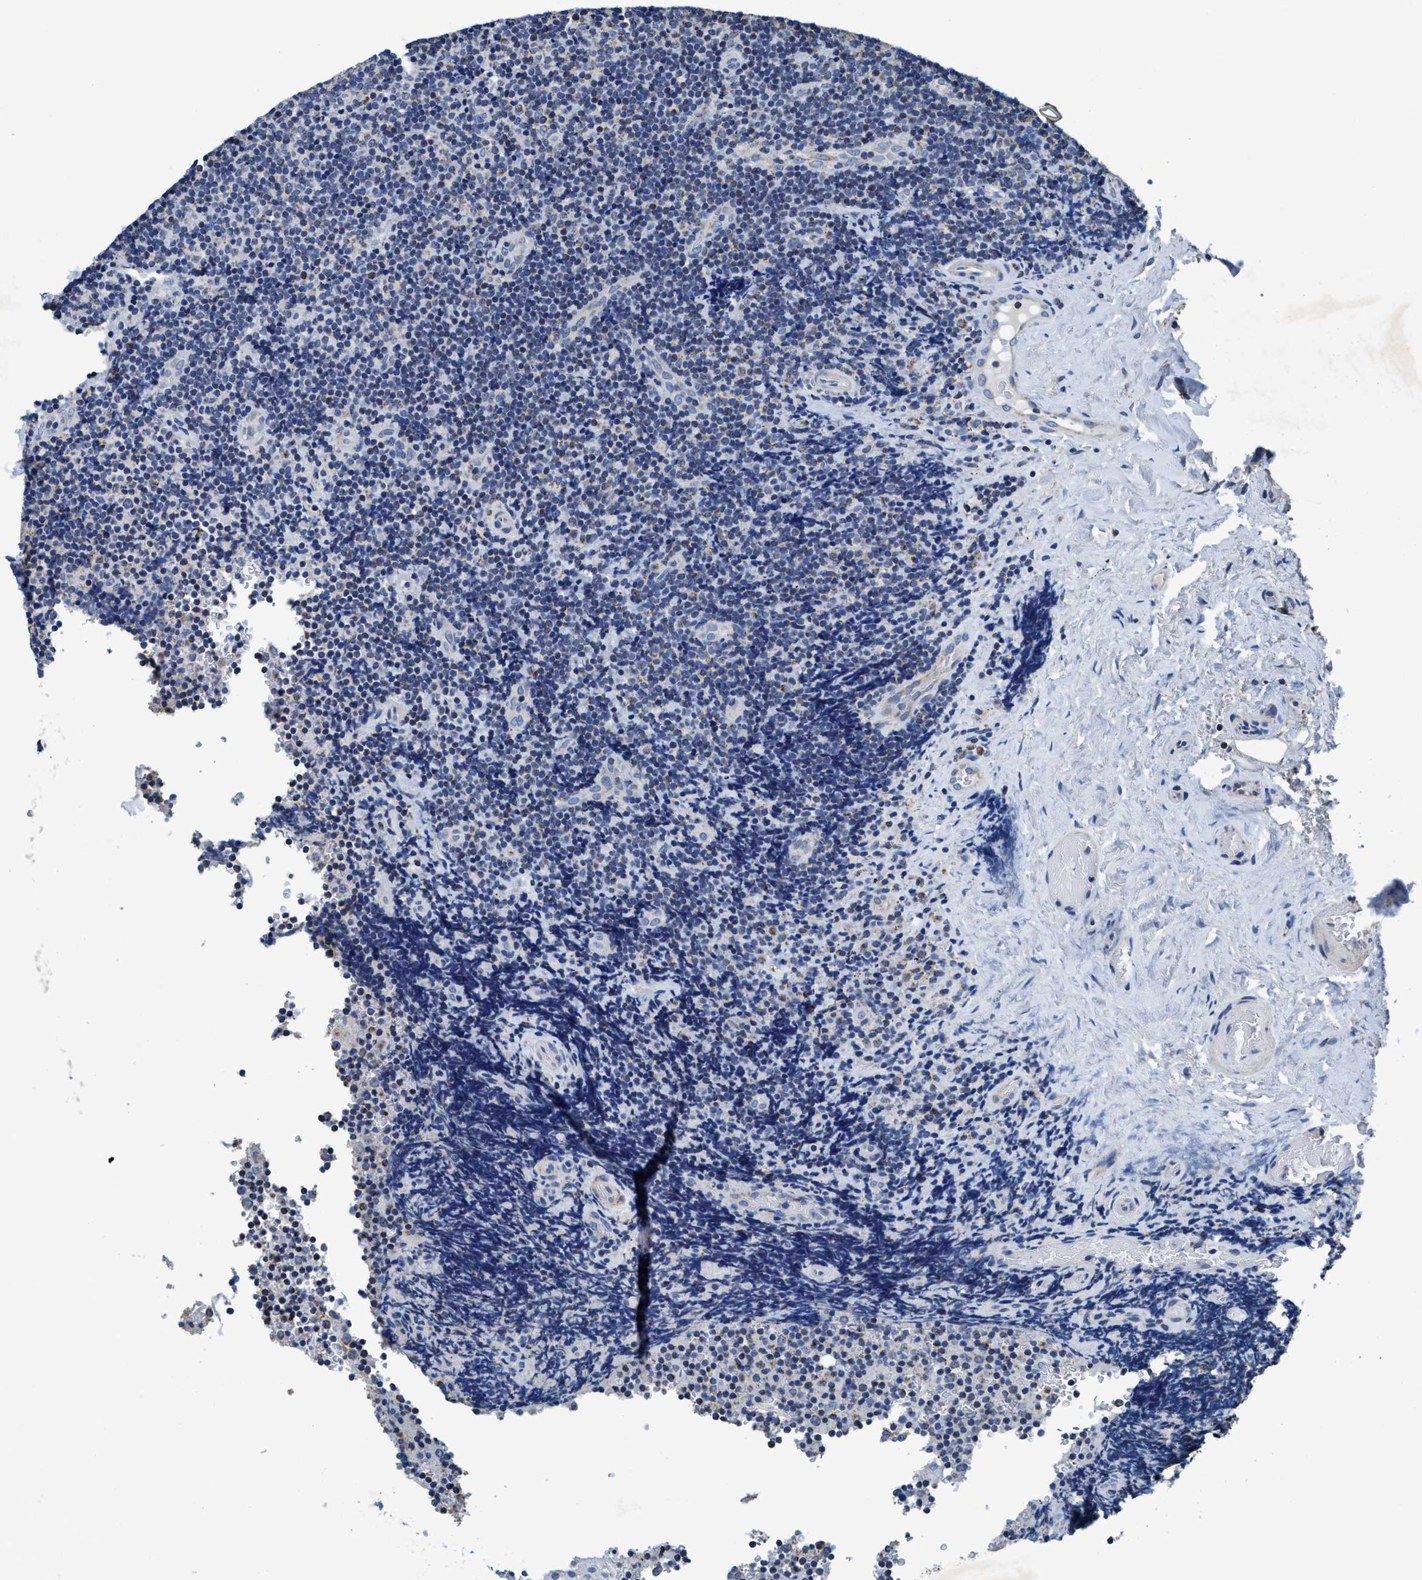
{"staining": {"intensity": "negative", "quantity": "none", "location": "none"}, "tissue": "lymphoma", "cell_type": "Tumor cells", "image_type": "cancer", "snomed": [{"axis": "morphology", "description": "Malignant lymphoma, non-Hodgkin's type, High grade"}, {"axis": "topography", "description": "Tonsil"}], "caption": "Photomicrograph shows no protein staining in tumor cells of high-grade malignant lymphoma, non-Hodgkin's type tissue. (Stains: DAB (3,3'-diaminobenzidine) IHC with hematoxylin counter stain, Microscopy: brightfield microscopy at high magnification).", "gene": "ANKFN1", "patient": {"sex": "female", "age": 36}}